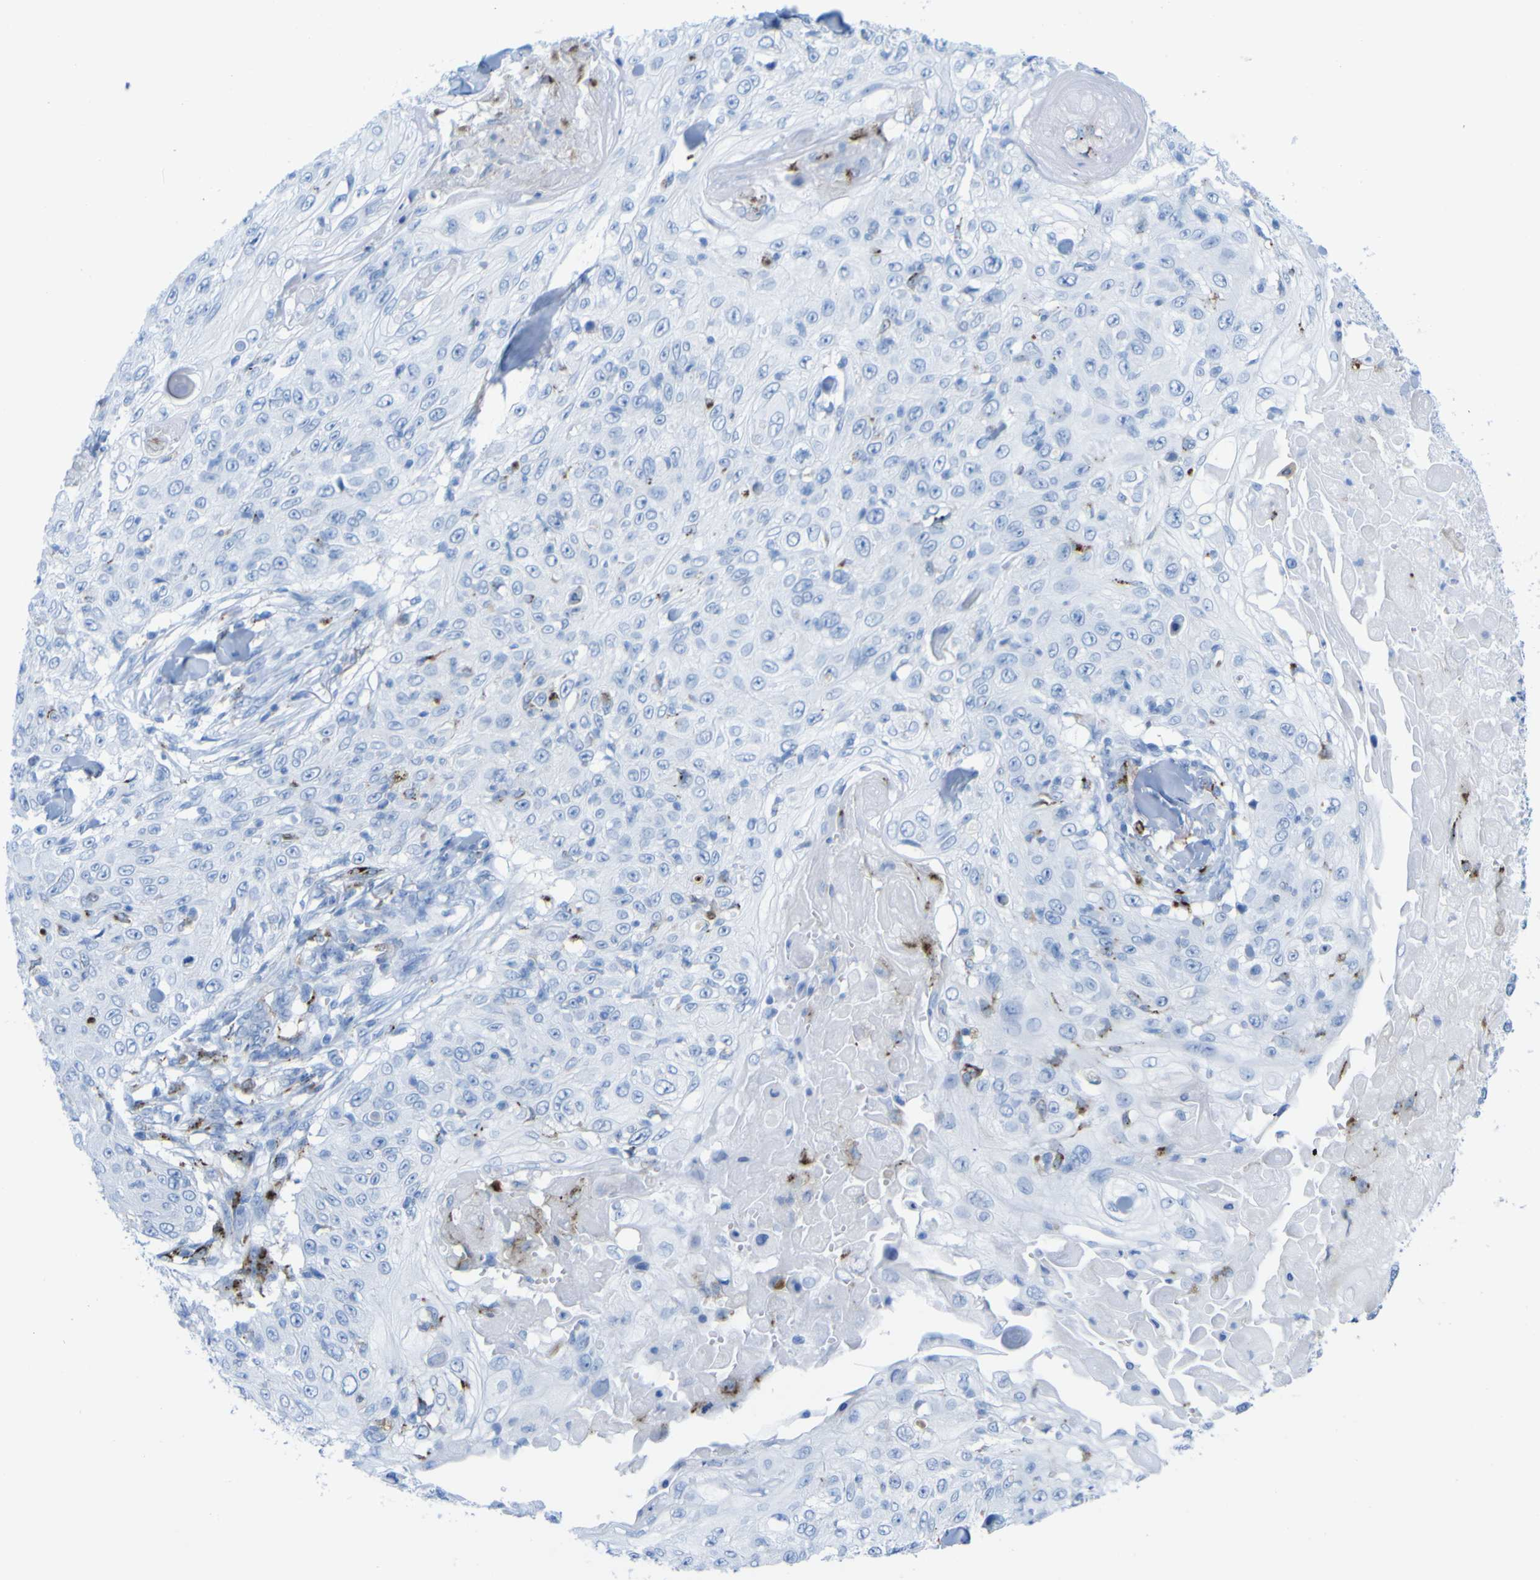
{"staining": {"intensity": "negative", "quantity": "none", "location": "none"}, "tissue": "skin cancer", "cell_type": "Tumor cells", "image_type": "cancer", "snomed": [{"axis": "morphology", "description": "Squamous cell carcinoma, NOS"}, {"axis": "topography", "description": "Skin"}], "caption": "Human squamous cell carcinoma (skin) stained for a protein using IHC shows no expression in tumor cells.", "gene": "PLD3", "patient": {"sex": "male", "age": 86}}